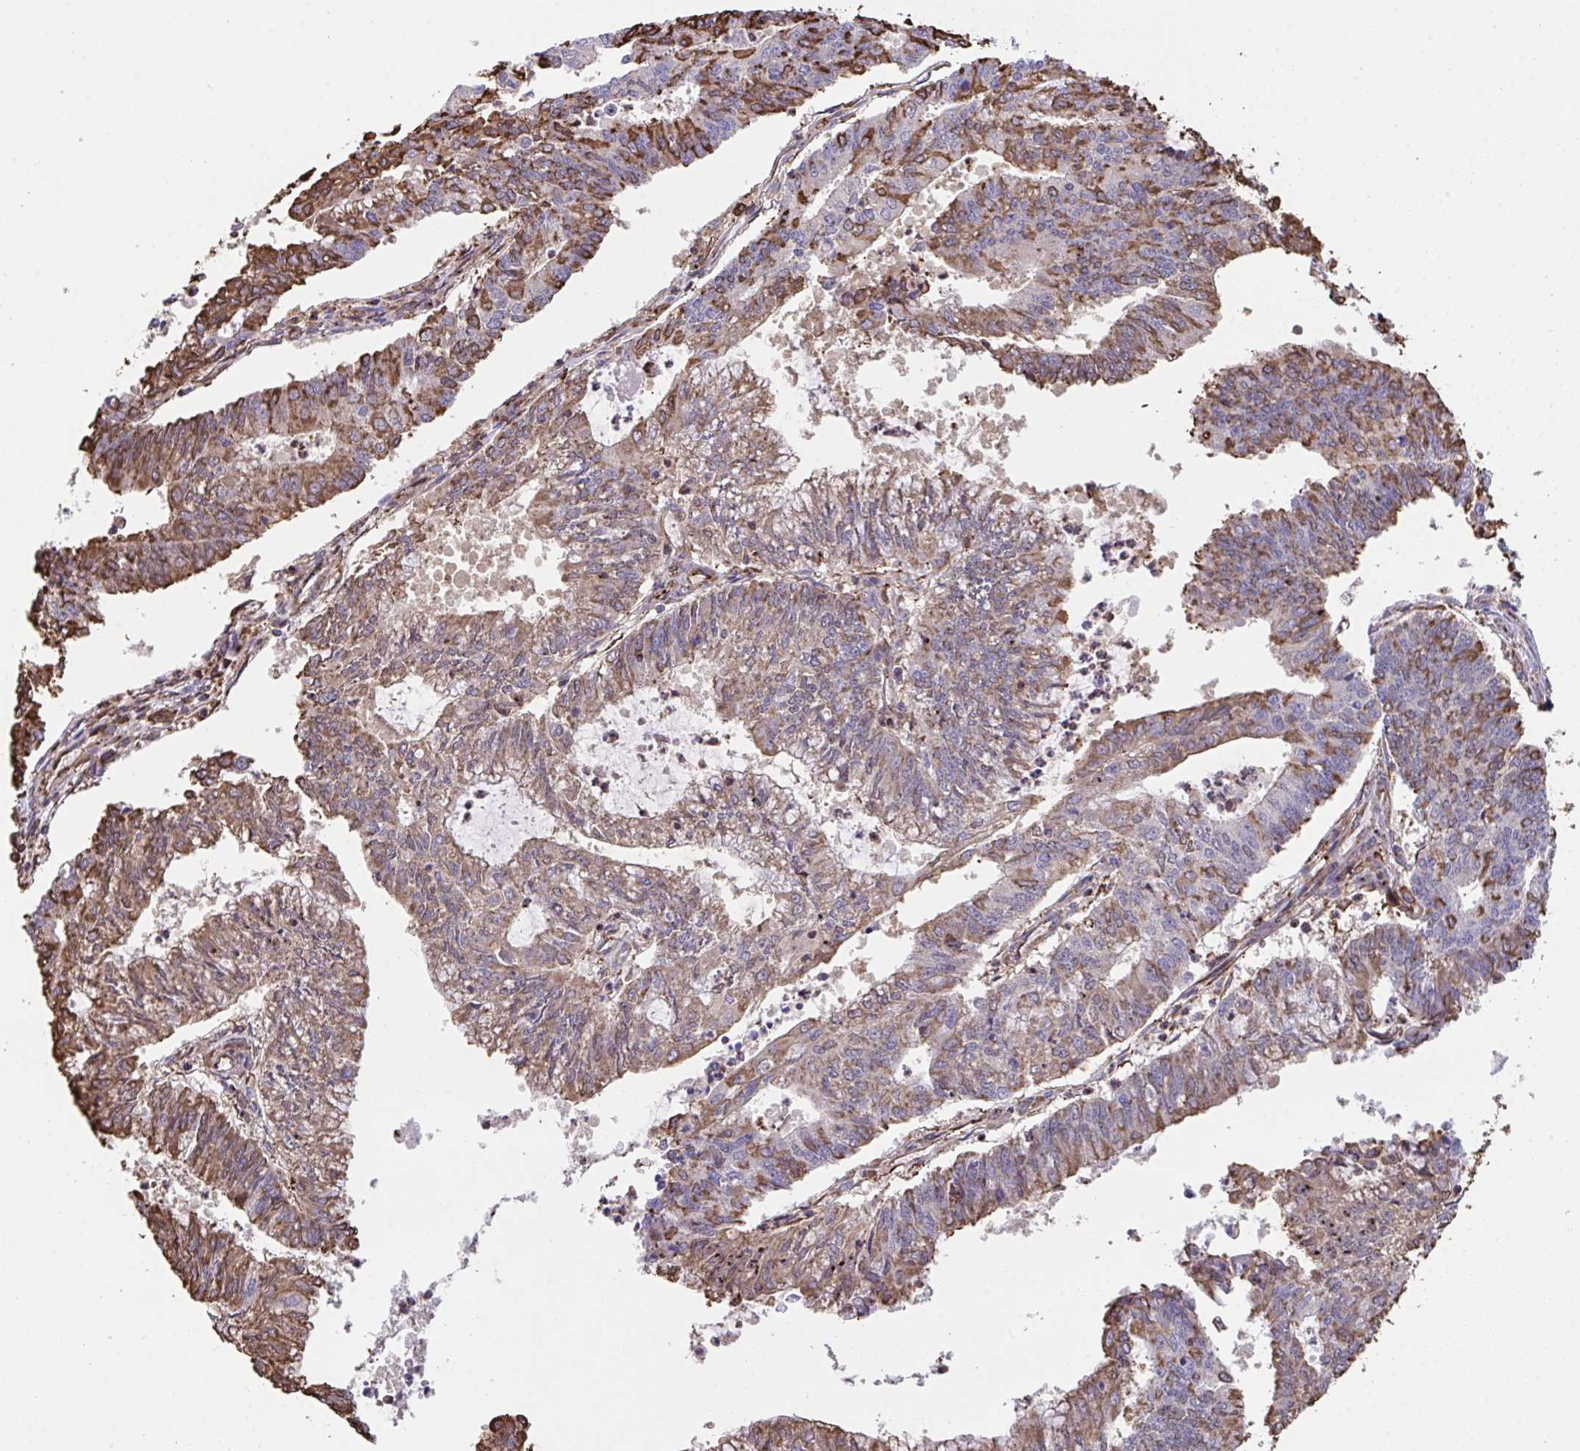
{"staining": {"intensity": "moderate", "quantity": ">75%", "location": "cytoplasmic/membranous"}, "tissue": "endometrial cancer", "cell_type": "Tumor cells", "image_type": "cancer", "snomed": [{"axis": "morphology", "description": "Adenocarcinoma, NOS"}, {"axis": "topography", "description": "Endometrium"}], "caption": "Immunohistochemistry photomicrograph of neoplastic tissue: human endometrial cancer (adenocarcinoma) stained using immunohistochemistry exhibits medium levels of moderate protein expression localized specifically in the cytoplasmic/membranous of tumor cells, appearing as a cytoplasmic/membranous brown color.", "gene": "PPIH", "patient": {"sex": "female", "age": 61}}